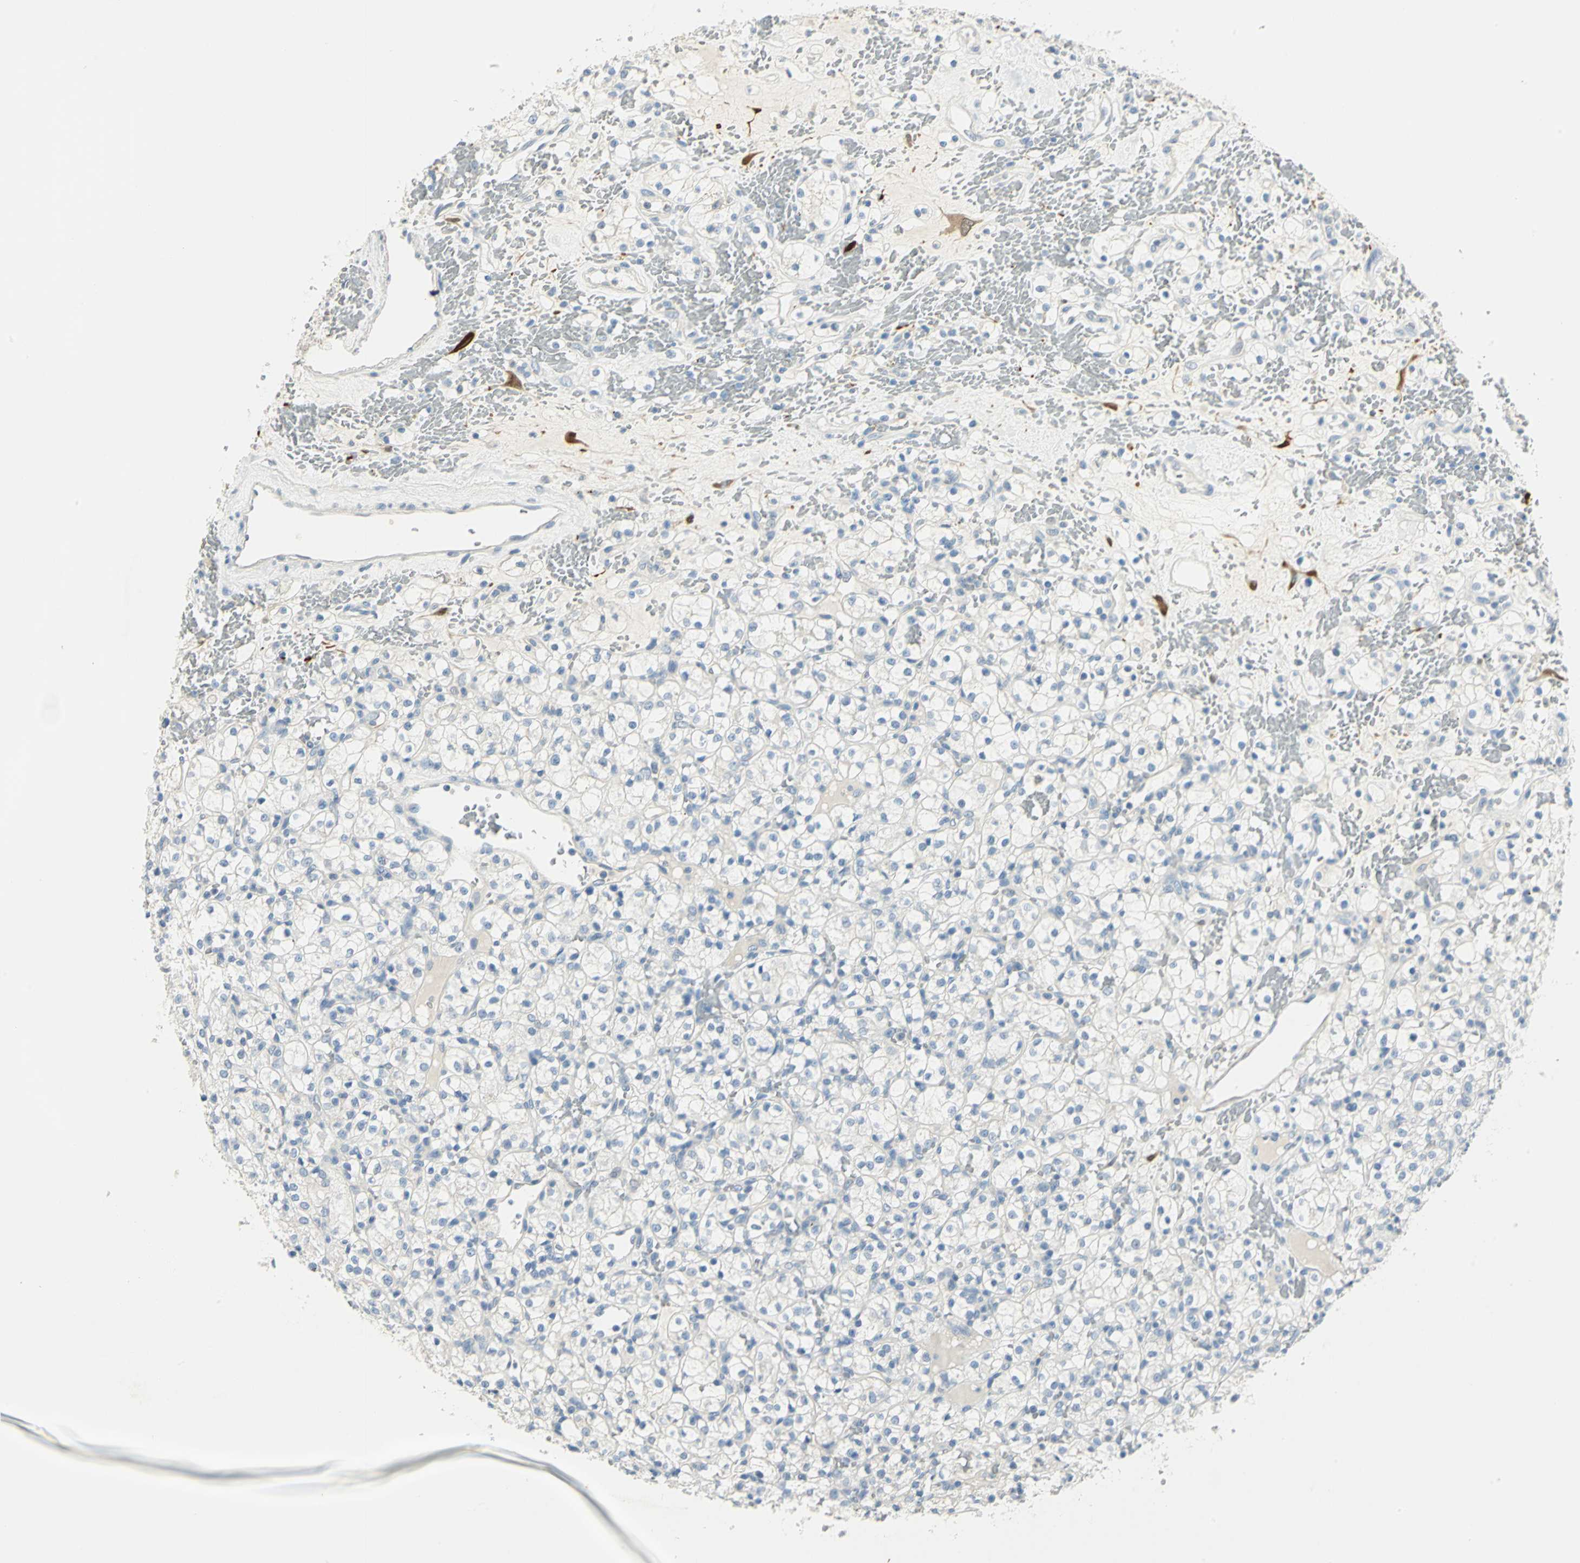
{"staining": {"intensity": "negative", "quantity": "none", "location": "none"}, "tissue": "renal cancer", "cell_type": "Tumor cells", "image_type": "cancer", "snomed": [{"axis": "morphology", "description": "Adenocarcinoma, NOS"}, {"axis": "topography", "description": "Kidney"}], "caption": "The image shows no staining of tumor cells in adenocarcinoma (renal).", "gene": "UCHL1", "patient": {"sex": "female", "age": 60}}